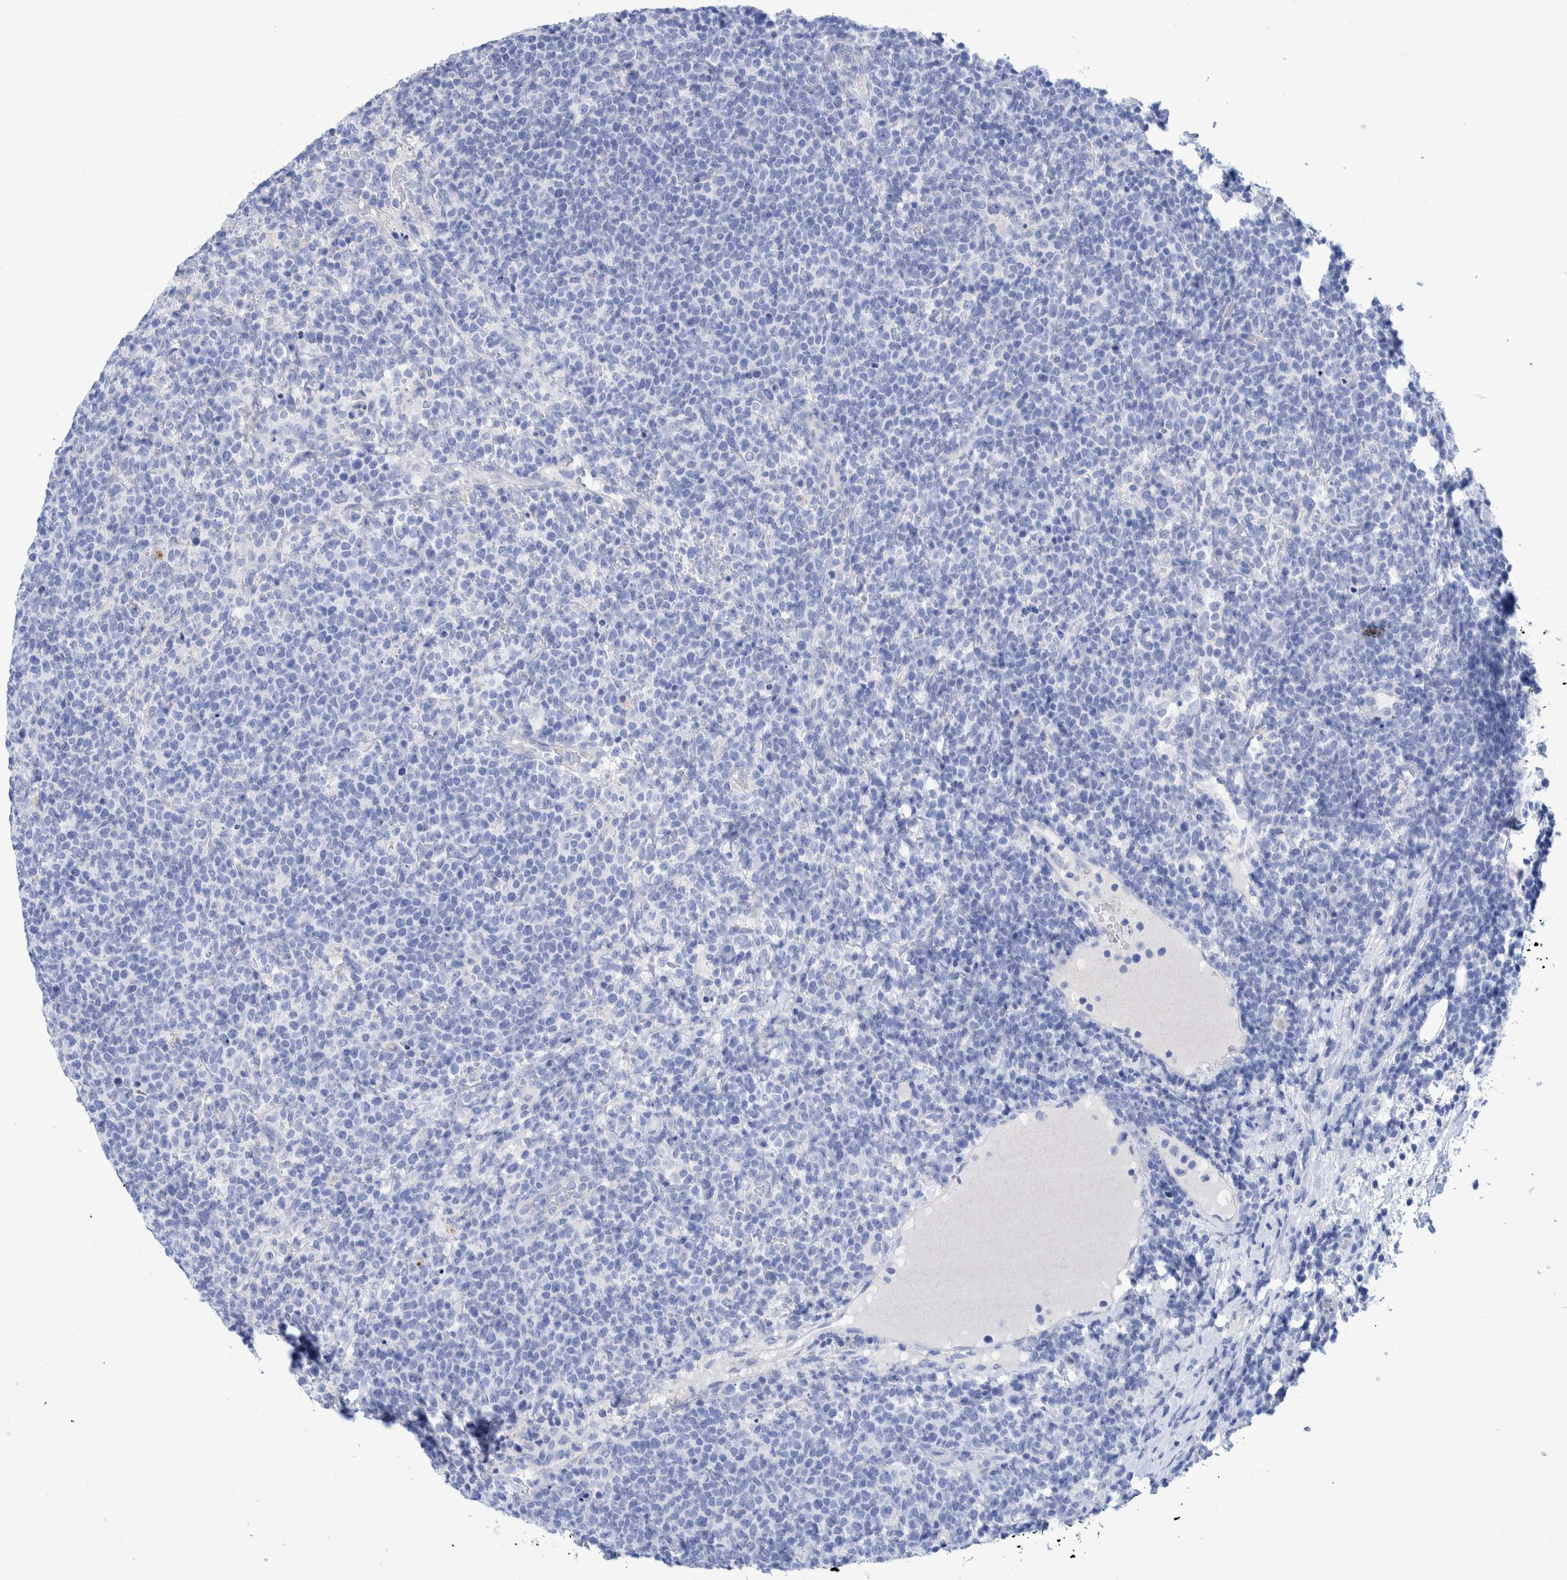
{"staining": {"intensity": "negative", "quantity": "none", "location": "none"}, "tissue": "lymphoma", "cell_type": "Tumor cells", "image_type": "cancer", "snomed": [{"axis": "morphology", "description": "Malignant lymphoma, non-Hodgkin's type, High grade"}, {"axis": "topography", "description": "Lymph node"}], "caption": "High magnification brightfield microscopy of lymphoma stained with DAB (3,3'-diaminobenzidine) (brown) and counterstained with hematoxylin (blue): tumor cells show no significant positivity.", "gene": "PERP", "patient": {"sex": "male", "age": 61}}